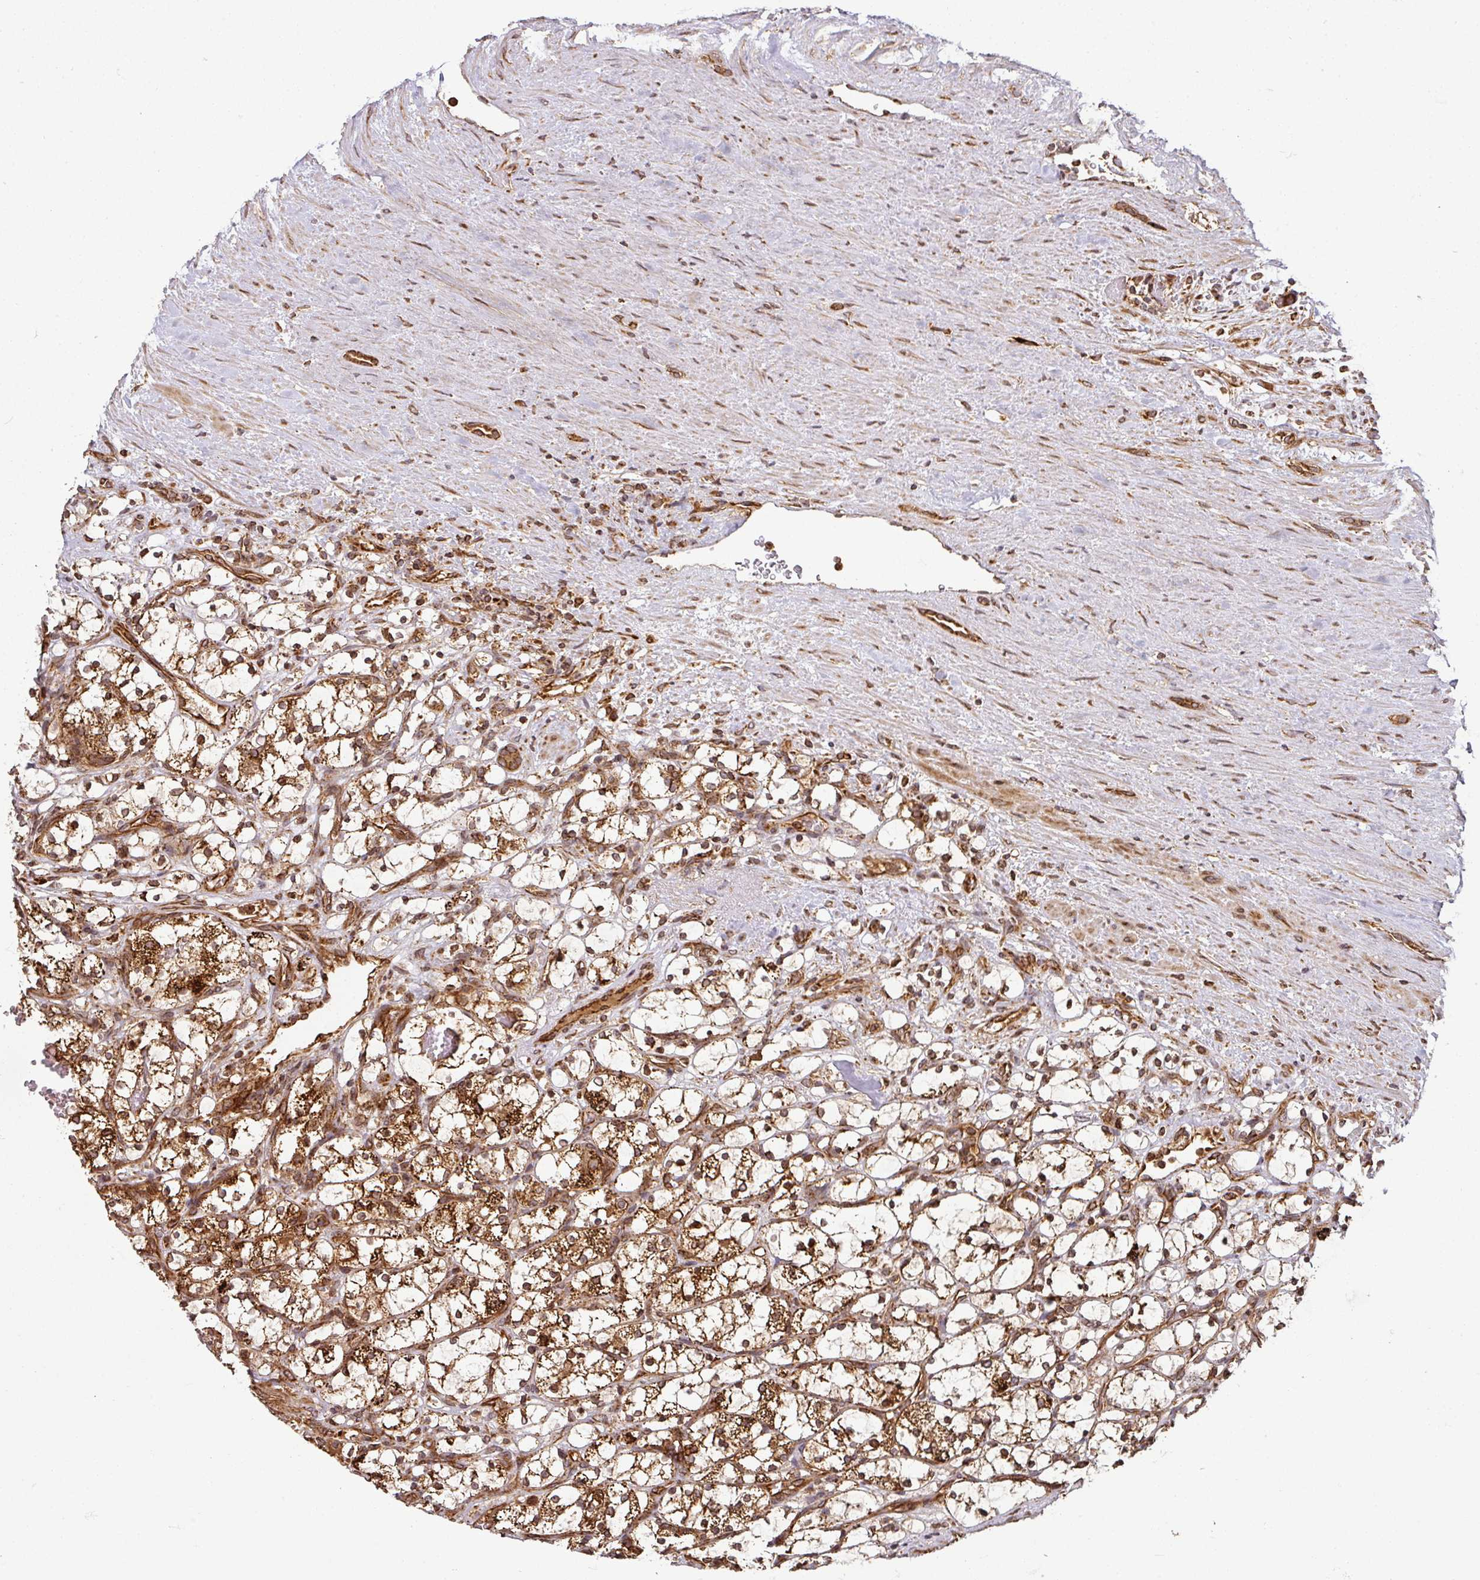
{"staining": {"intensity": "moderate", "quantity": ">75%", "location": "cytoplasmic/membranous"}, "tissue": "renal cancer", "cell_type": "Tumor cells", "image_type": "cancer", "snomed": [{"axis": "morphology", "description": "Adenocarcinoma, NOS"}, {"axis": "topography", "description": "Kidney"}], "caption": "Protein staining by immunohistochemistry reveals moderate cytoplasmic/membranous expression in about >75% of tumor cells in adenocarcinoma (renal). Nuclei are stained in blue.", "gene": "TRAP1", "patient": {"sex": "female", "age": 69}}